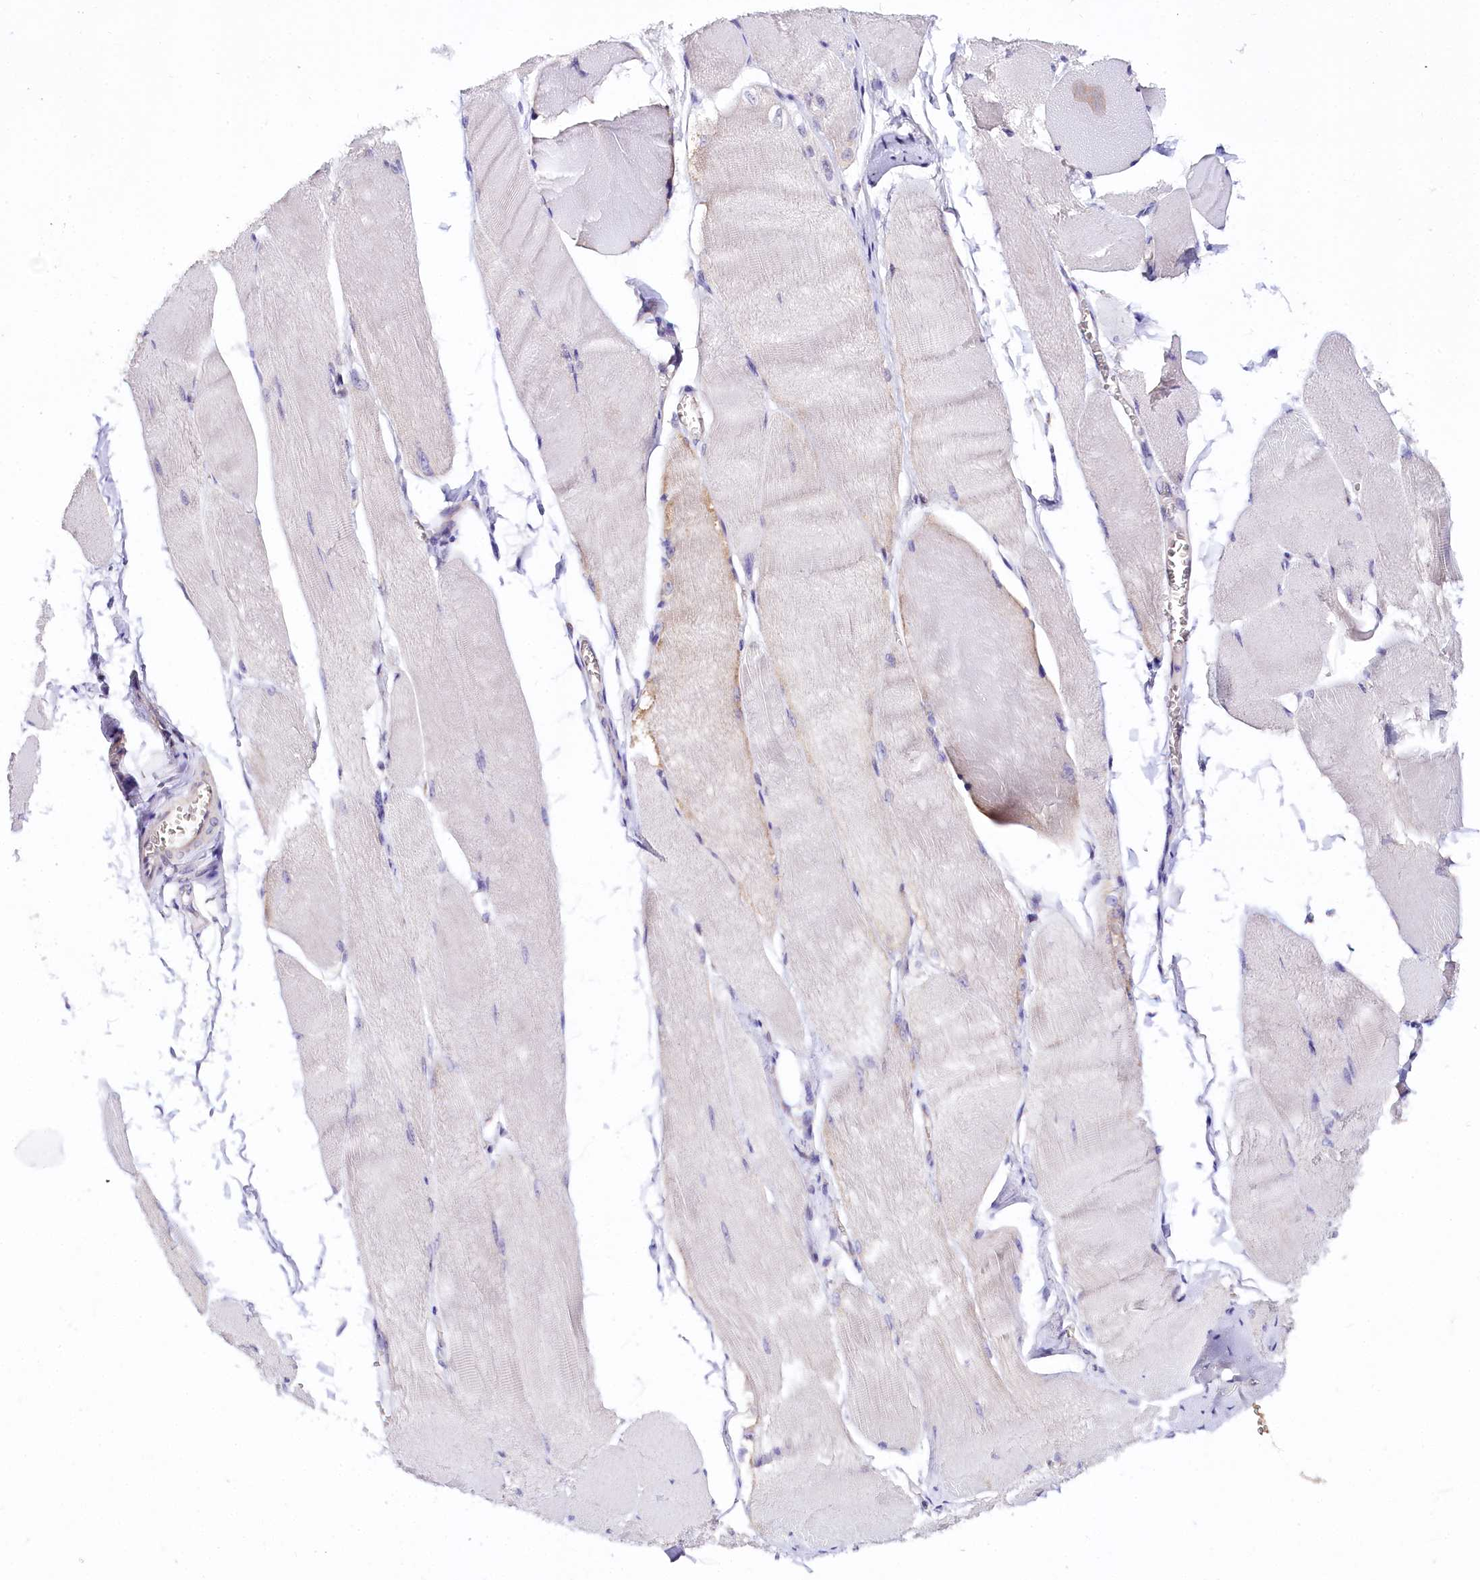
{"staining": {"intensity": "negative", "quantity": "none", "location": "none"}, "tissue": "skeletal muscle", "cell_type": "Myocytes", "image_type": "normal", "snomed": [{"axis": "morphology", "description": "Normal tissue, NOS"}, {"axis": "morphology", "description": "Basal cell carcinoma"}, {"axis": "topography", "description": "Skeletal muscle"}], "caption": "Immunohistochemistry photomicrograph of unremarkable skeletal muscle: human skeletal muscle stained with DAB displays no significant protein positivity in myocytes. (DAB (3,3'-diaminobenzidine) IHC, high magnification).", "gene": "CEP295", "patient": {"sex": "female", "age": 64}}